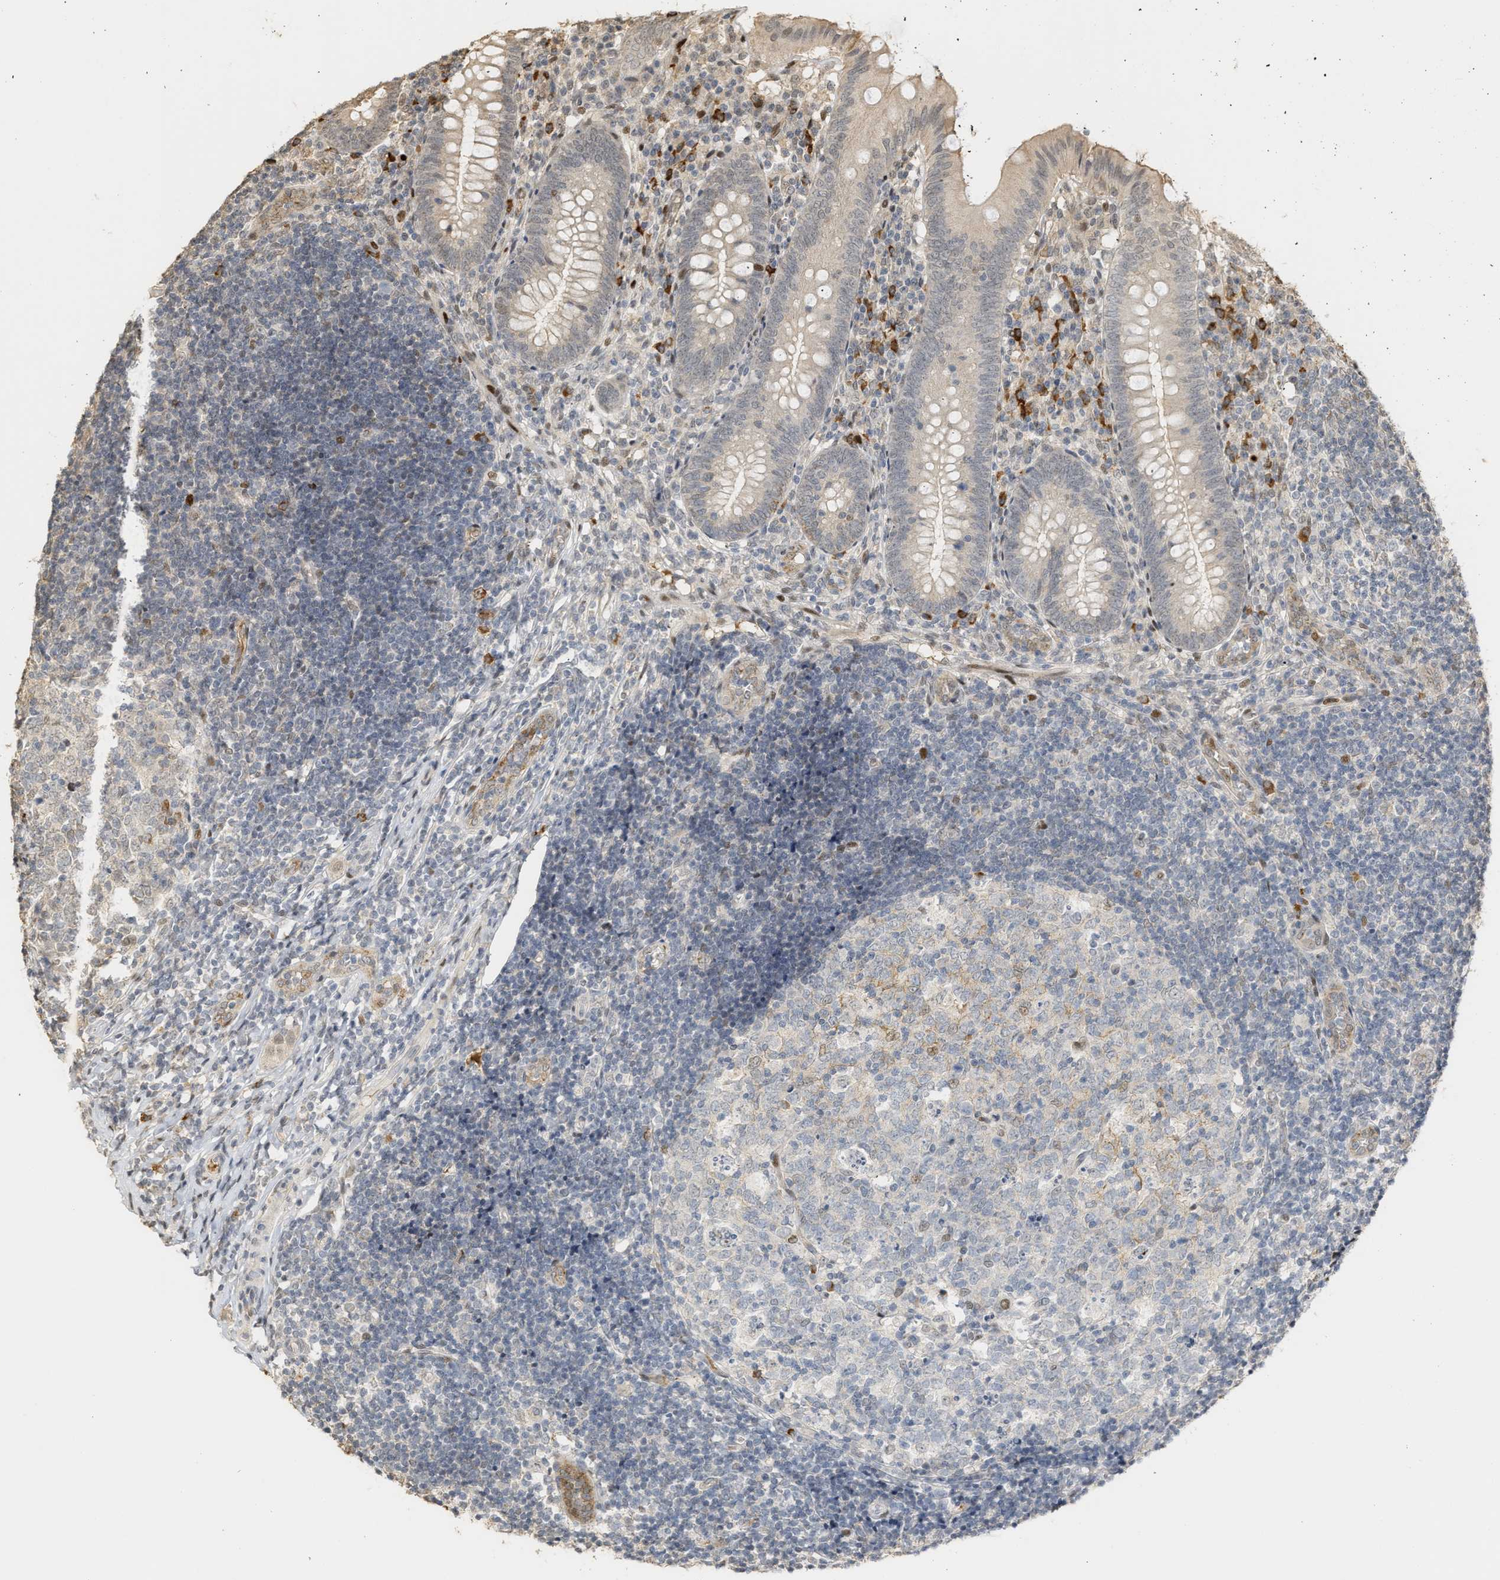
{"staining": {"intensity": "weak", "quantity": "25%-75%", "location": "cytoplasmic/membranous"}, "tissue": "appendix", "cell_type": "Glandular cells", "image_type": "normal", "snomed": [{"axis": "morphology", "description": "Normal tissue, NOS"}, {"axis": "topography", "description": "Appendix"}], "caption": "Unremarkable appendix demonstrates weak cytoplasmic/membranous staining in about 25%-75% of glandular cells, visualized by immunohistochemistry.", "gene": "ZFAND5", "patient": {"sex": "male", "age": 8}}